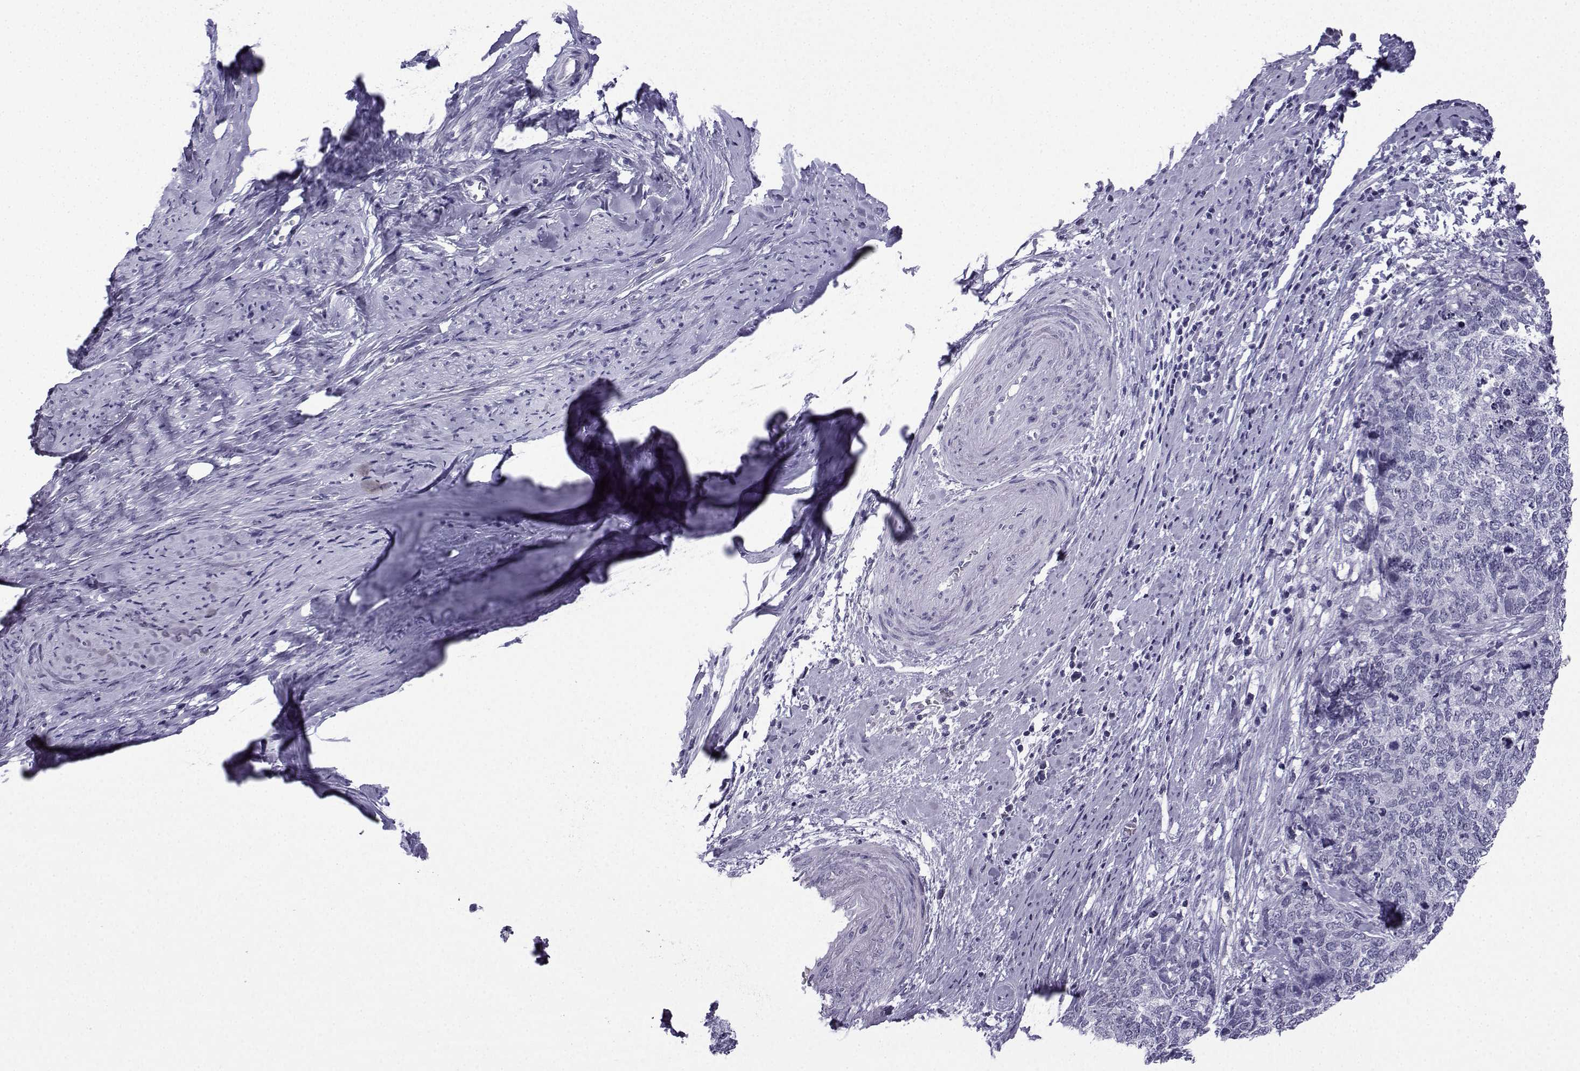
{"staining": {"intensity": "negative", "quantity": "none", "location": "none"}, "tissue": "cervical cancer", "cell_type": "Tumor cells", "image_type": "cancer", "snomed": [{"axis": "morphology", "description": "Squamous cell carcinoma, NOS"}, {"axis": "topography", "description": "Cervix"}], "caption": "Immunohistochemistry micrograph of human cervical cancer (squamous cell carcinoma) stained for a protein (brown), which shows no expression in tumor cells.", "gene": "MRGBP", "patient": {"sex": "female", "age": 63}}